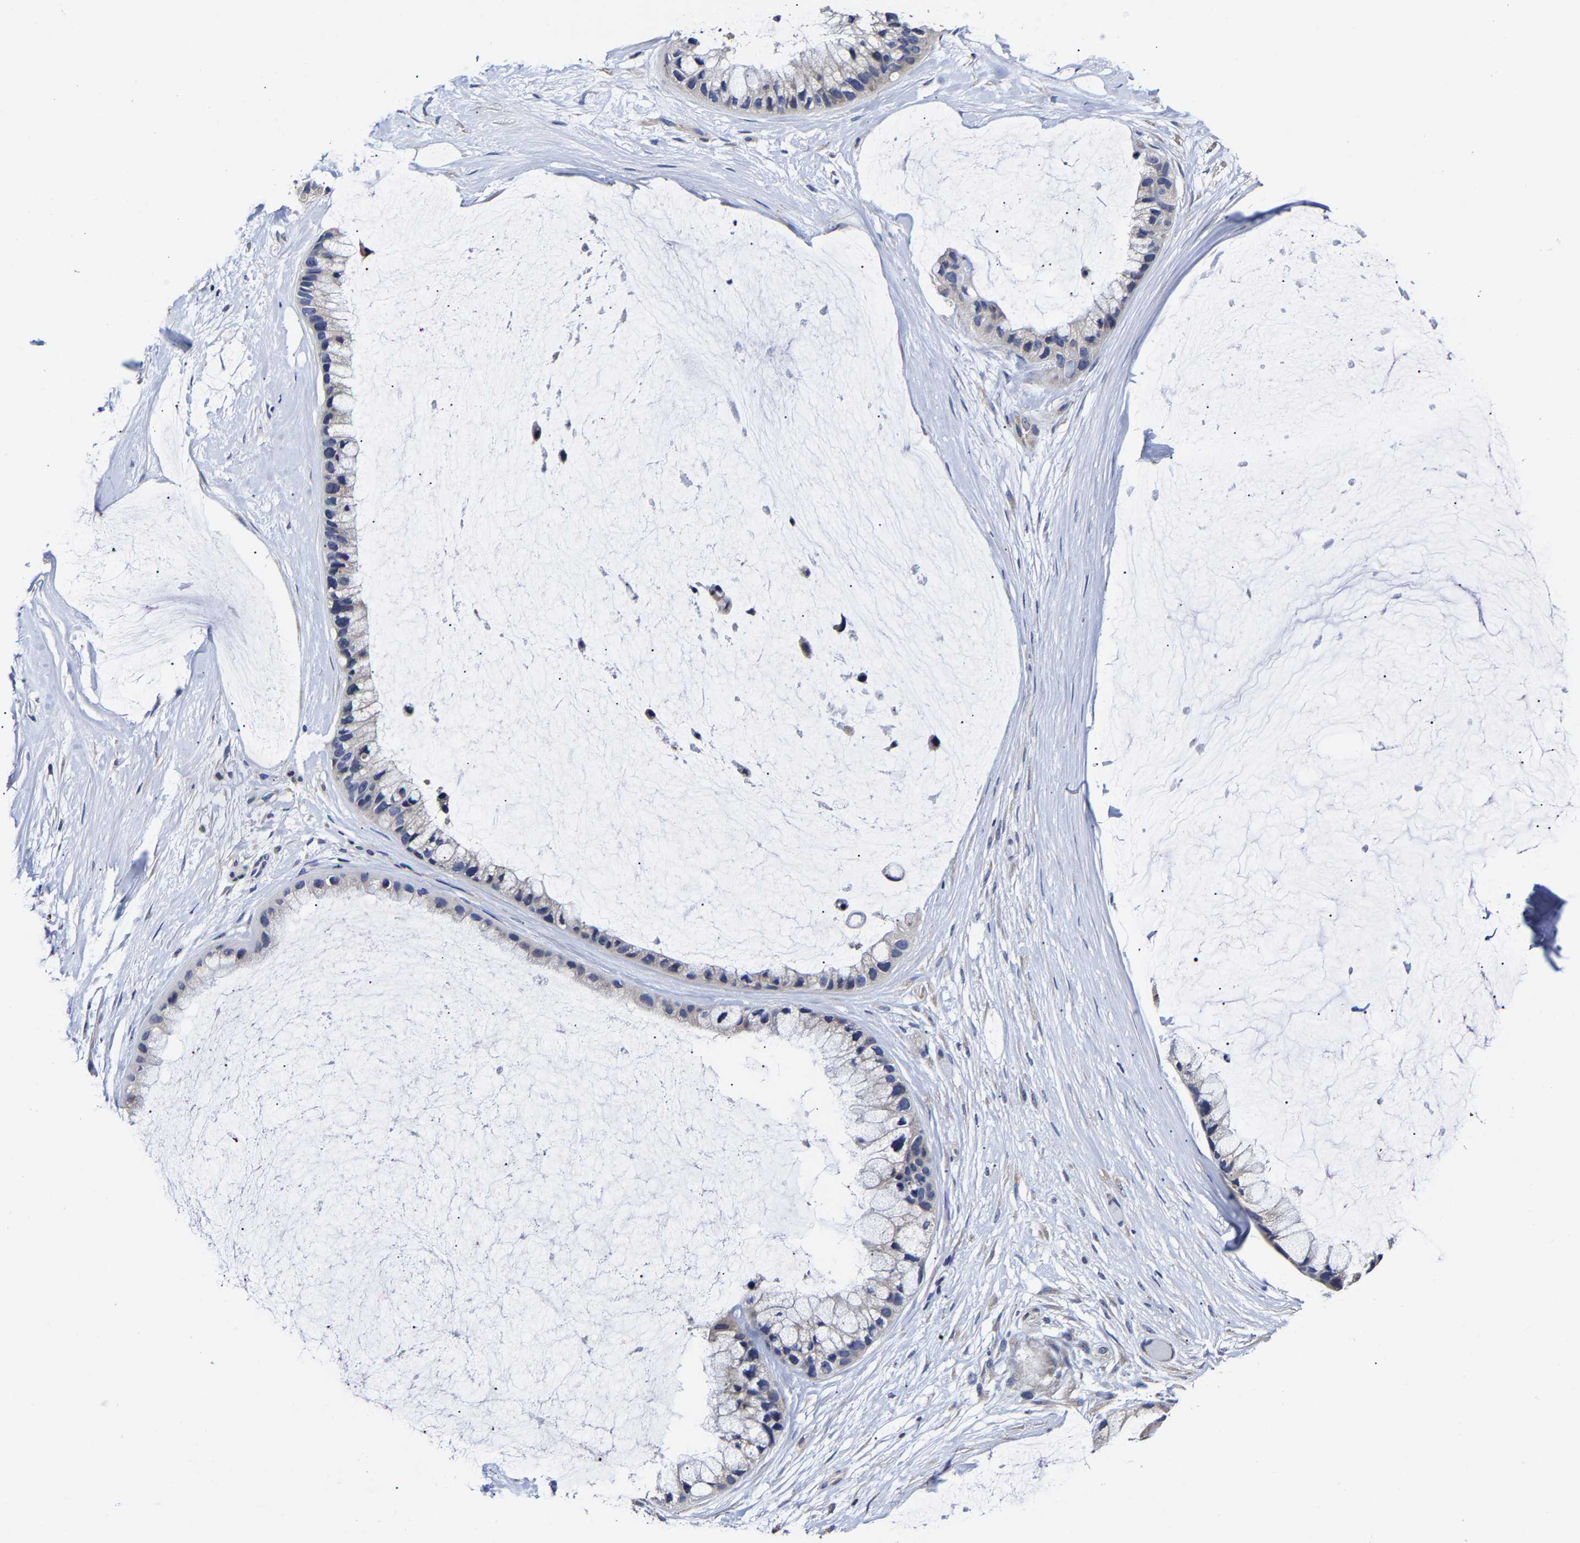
{"staining": {"intensity": "negative", "quantity": "none", "location": "none"}, "tissue": "ovarian cancer", "cell_type": "Tumor cells", "image_type": "cancer", "snomed": [{"axis": "morphology", "description": "Cystadenocarcinoma, mucinous, NOS"}, {"axis": "topography", "description": "Ovary"}], "caption": "Immunohistochemical staining of mucinous cystadenocarcinoma (ovarian) displays no significant expression in tumor cells.", "gene": "AASS", "patient": {"sex": "female", "age": 39}}